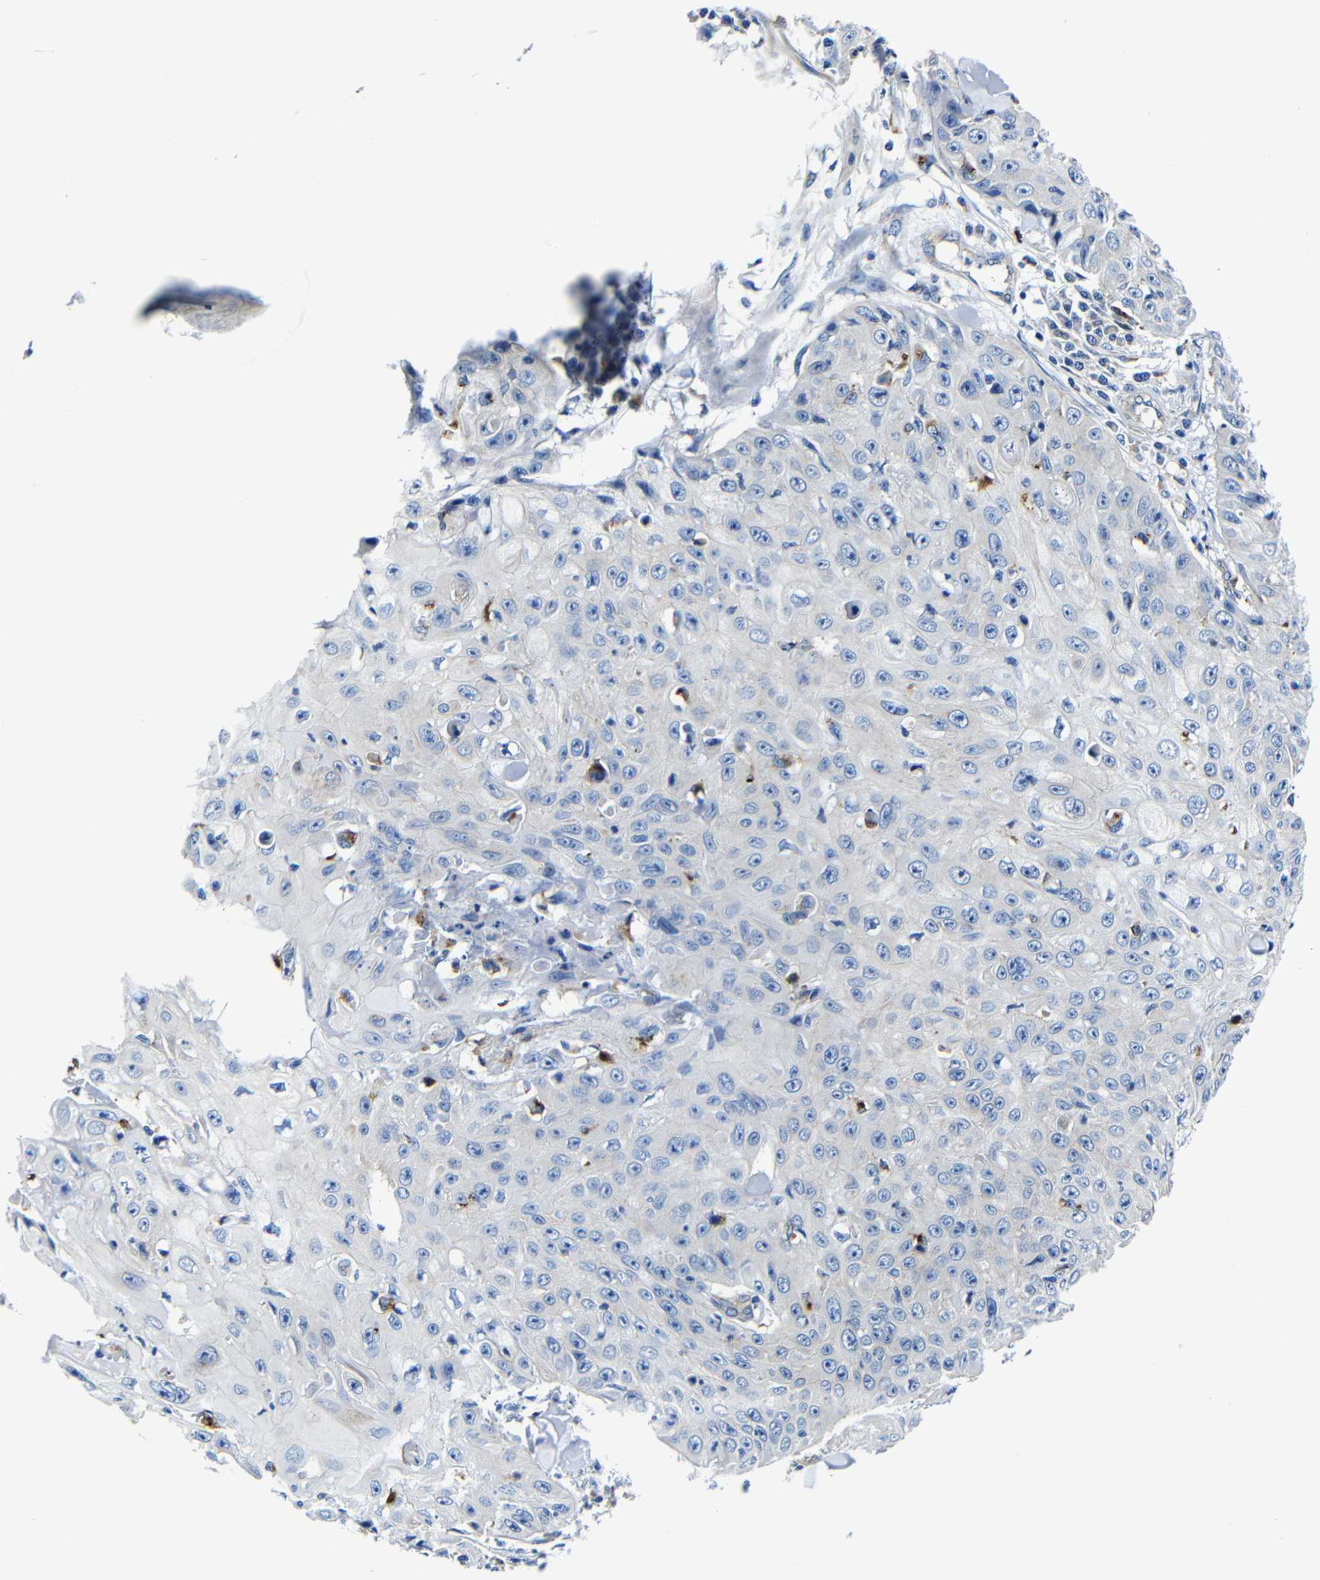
{"staining": {"intensity": "negative", "quantity": "none", "location": "none"}, "tissue": "skin cancer", "cell_type": "Tumor cells", "image_type": "cancer", "snomed": [{"axis": "morphology", "description": "Squamous cell carcinoma, NOS"}, {"axis": "topography", "description": "Skin"}], "caption": "This is an immunohistochemistry (IHC) histopathology image of human skin cancer (squamous cell carcinoma). There is no staining in tumor cells.", "gene": "GIMAP2", "patient": {"sex": "male", "age": 86}}